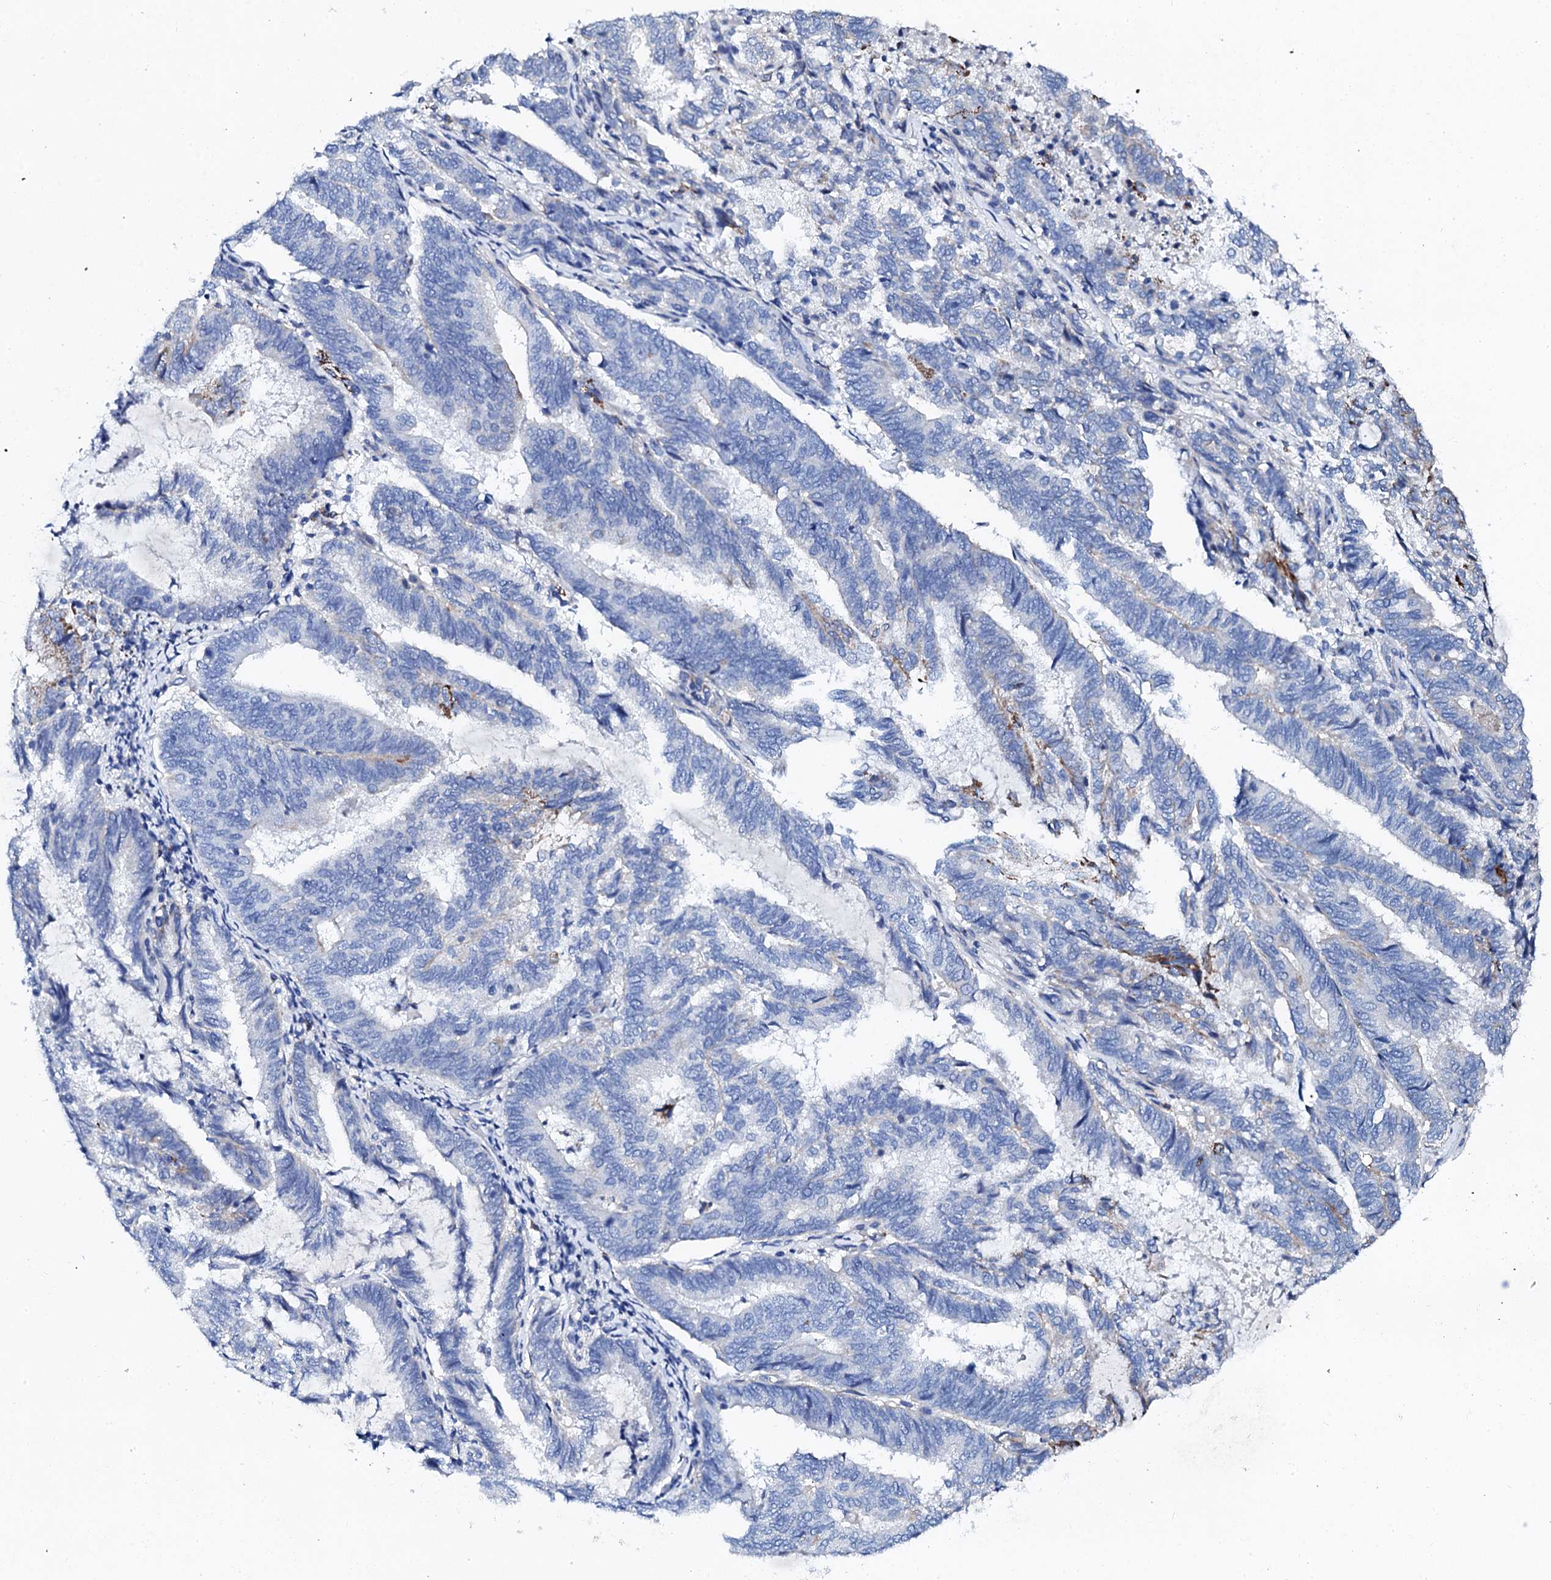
{"staining": {"intensity": "negative", "quantity": "none", "location": "none"}, "tissue": "endometrial cancer", "cell_type": "Tumor cells", "image_type": "cancer", "snomed": [{"axis": "morphology", "description": "Adenocarcinoma, NOS"}, {"axis": "topography", "description": "Endometrium"}], "caption": "Adenocarcinoma (endometrial) stained for a protein using immunohistochemistry (IHC) shows no staining tumor cells.", "gene": "KLHL32", "patient": {"sex": "female", "age": 80}}